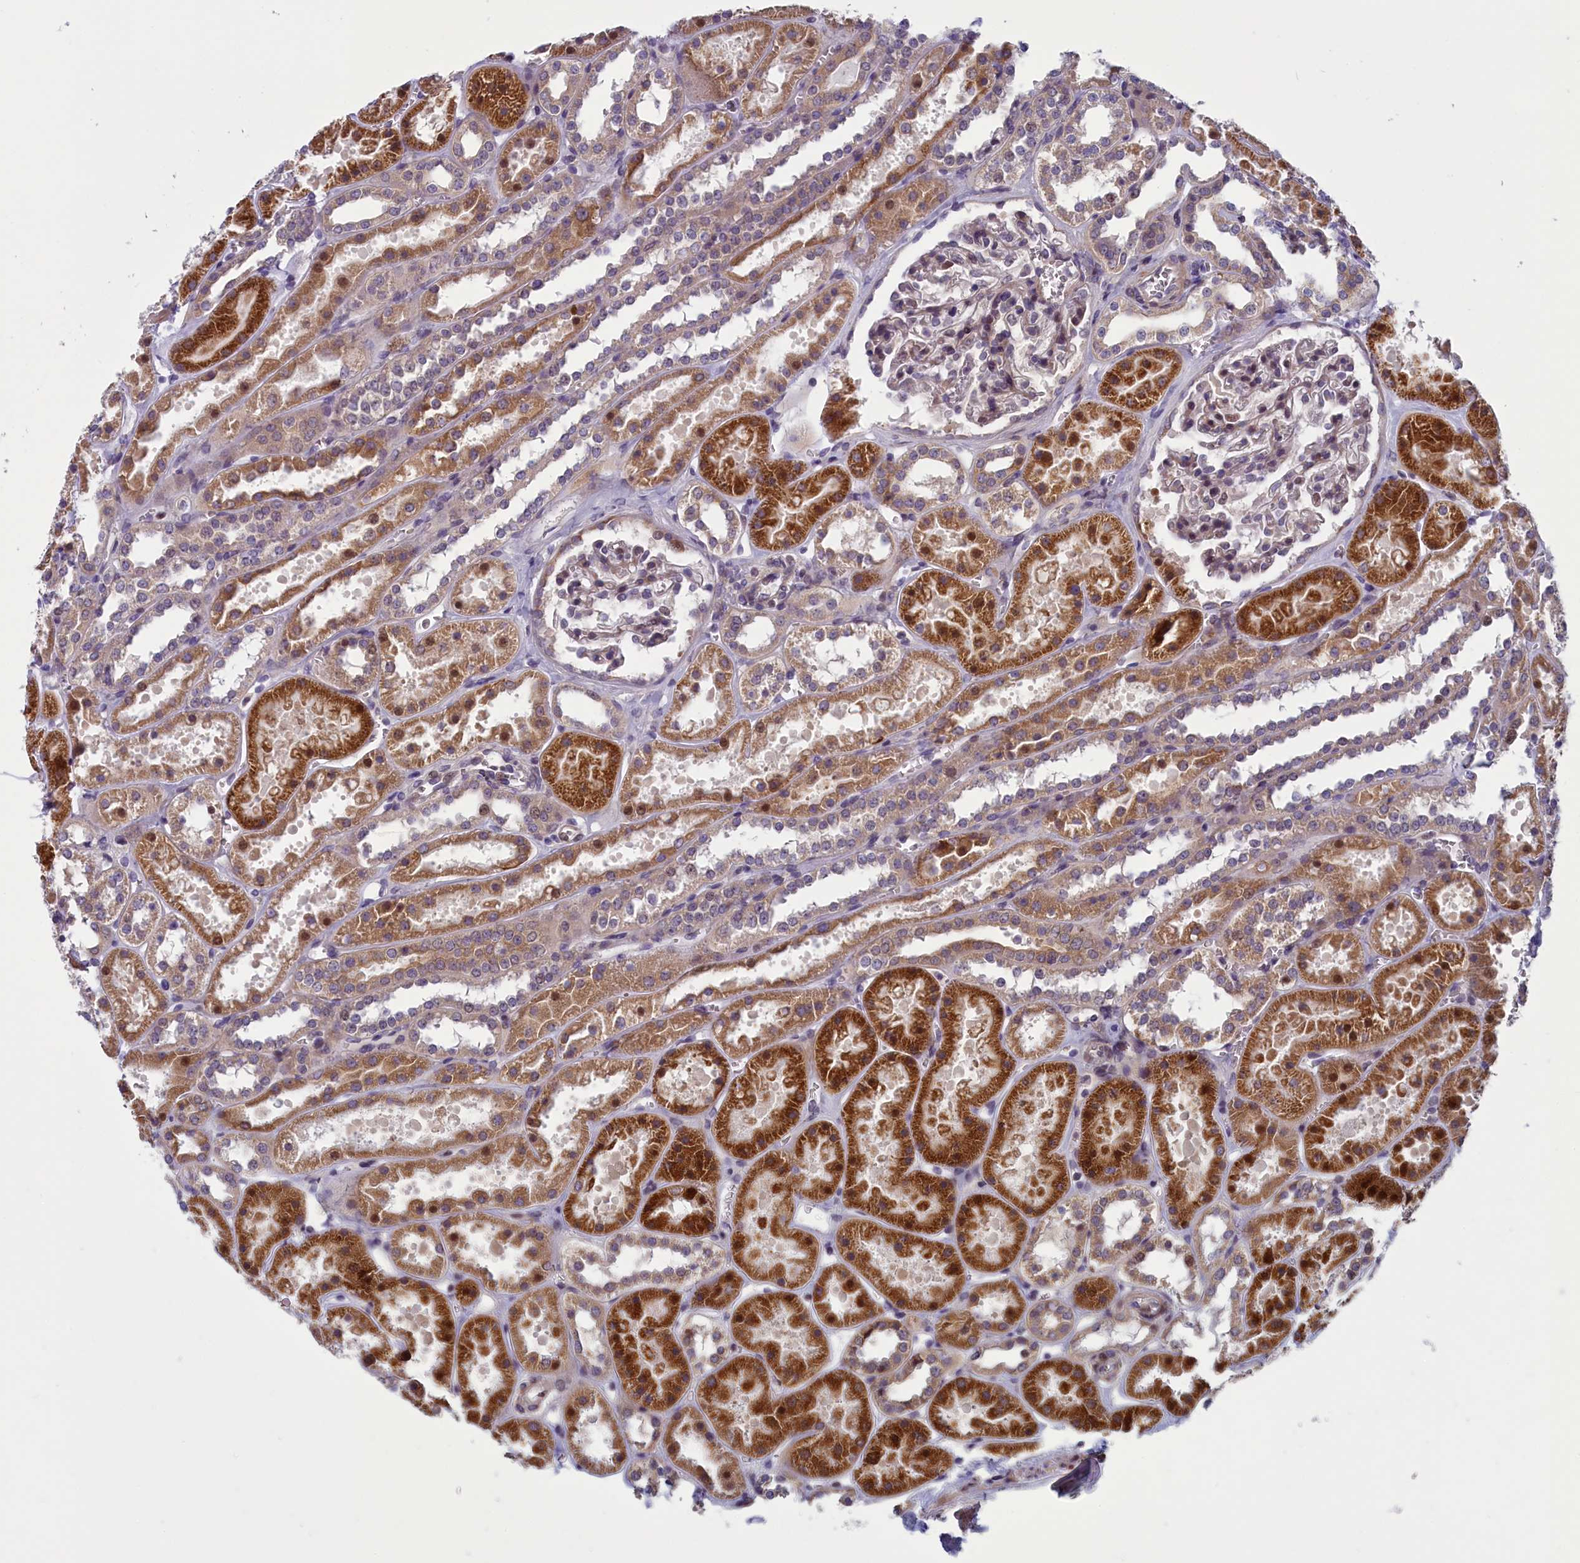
{"staining": {"intensity": "moderate", "quantity": "<25%", "location": "nuclear"}, "tissue": "kidney", "cell_type": "Cells in glomeruli", "image_type": "normal", "snomed": [{"axis": "morphology", "description": "Normal tissue, NOS"}, {"axis": "topography", "description": "Kidney"}], "caption": "Immunohistochemistry image of benign human kidney stained for a protein (brown), which displays low levels of moderate nuclear positivity in approximately <25% of cells in glomeruli.", "gene": "ANKRD39", "patient": {"sex": "female", "age": 41}}